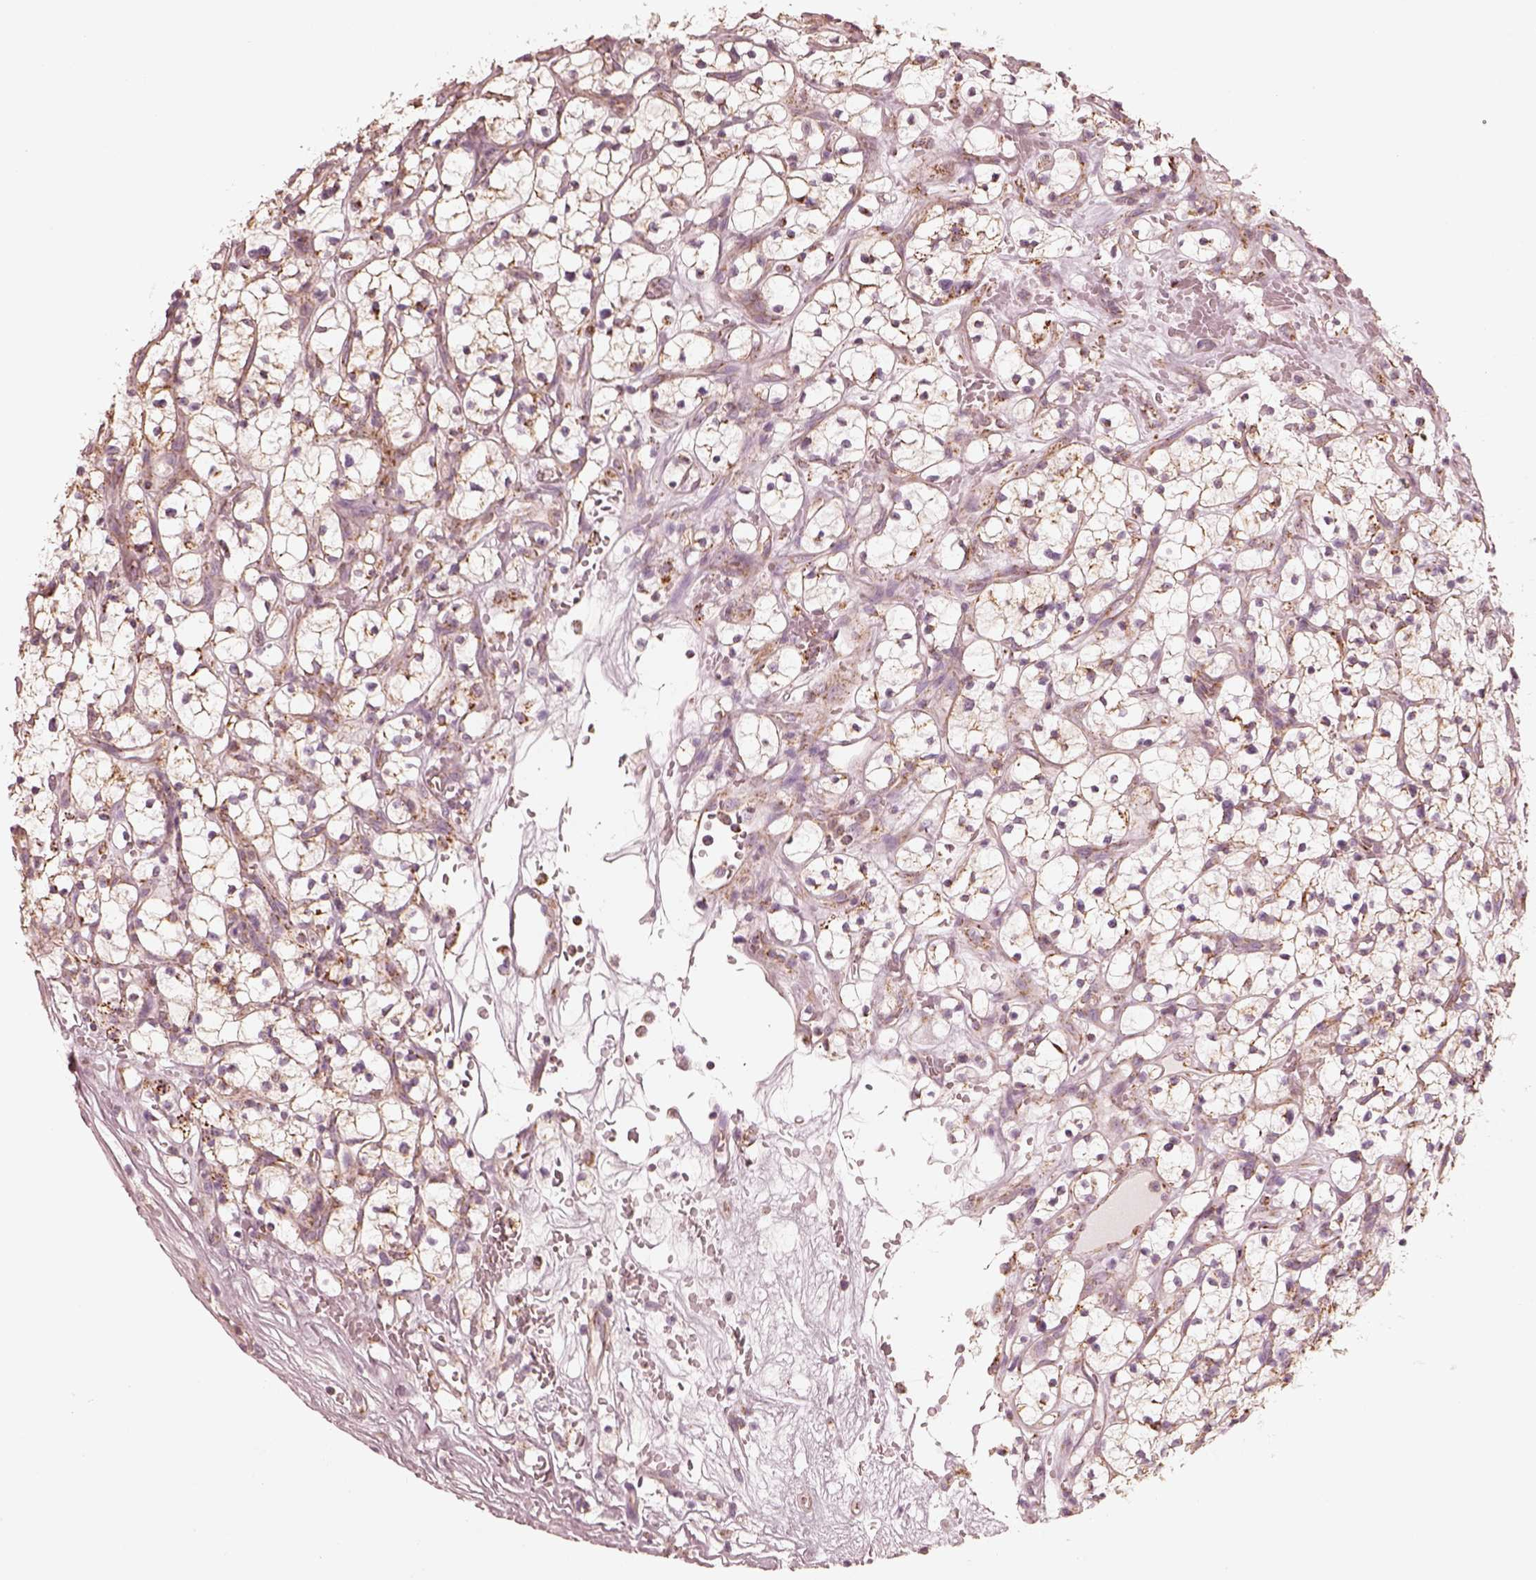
{"staining": {"intensity": "moderate", "quantity": ">75%", "location": "cytoplasmic/membranous"}, "tissue": "renal cancer", "cell_type": "Tumor cells", "image_type": "cancer", "snomed": [{"axis": "morphology", "description": "Adenocarcinoma, NOS"}, {"axis": "topography", "description": "Kidney"}], "caption": "Moderate cytoplasmic/membranous staining is seen in approximately >75% of tumor cells in adenocarcinoma (renal). (DAB IHC with brightfield microscopy, high magnification).", "gene": "ENTPD6", "patient": {"sex": "female", "age": 64}}